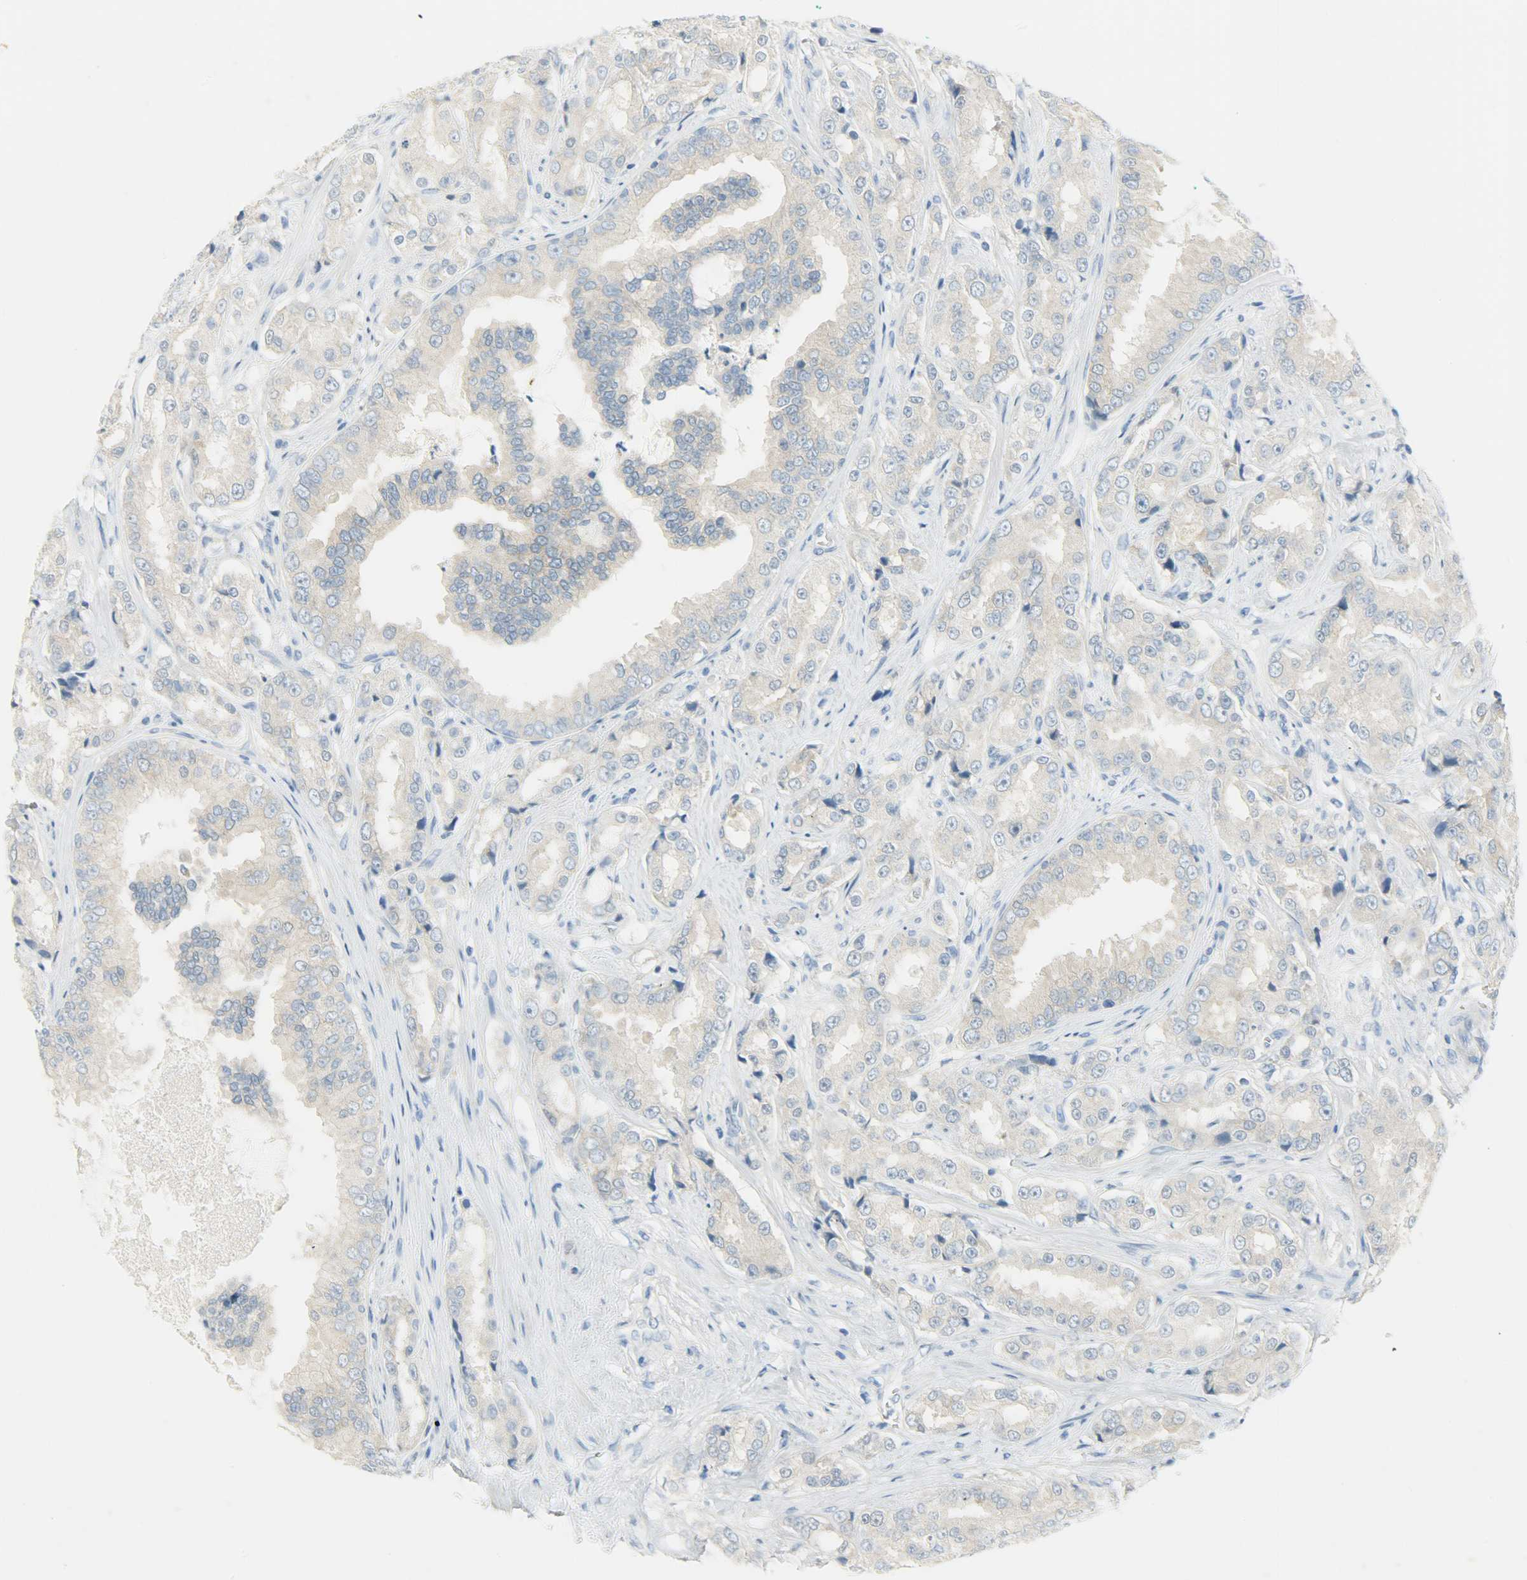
{"staining": {"intensity": "weak", "quantity": "25%-75%", "location": "cytoplasmic/membranous"}, "tissue": "prostate cancer", "cell_type": "Tumor cells", "image_type": "cancer", "snomed": [{"axis": "morphology", "description": "Adenocarcinoma, High grade"}, {"axis": "topography", "description": "Prostate"}], "caption": "DAB immunohistochemical staining of prostate cancer (adenocarcinoma (high-grade)) exhibits weak cytoplasmic/membranous protein expression in approximately 25%-75% of tumor cells.", "gene": "PROM1", "patient": {"sex": "male", "age": 73}}